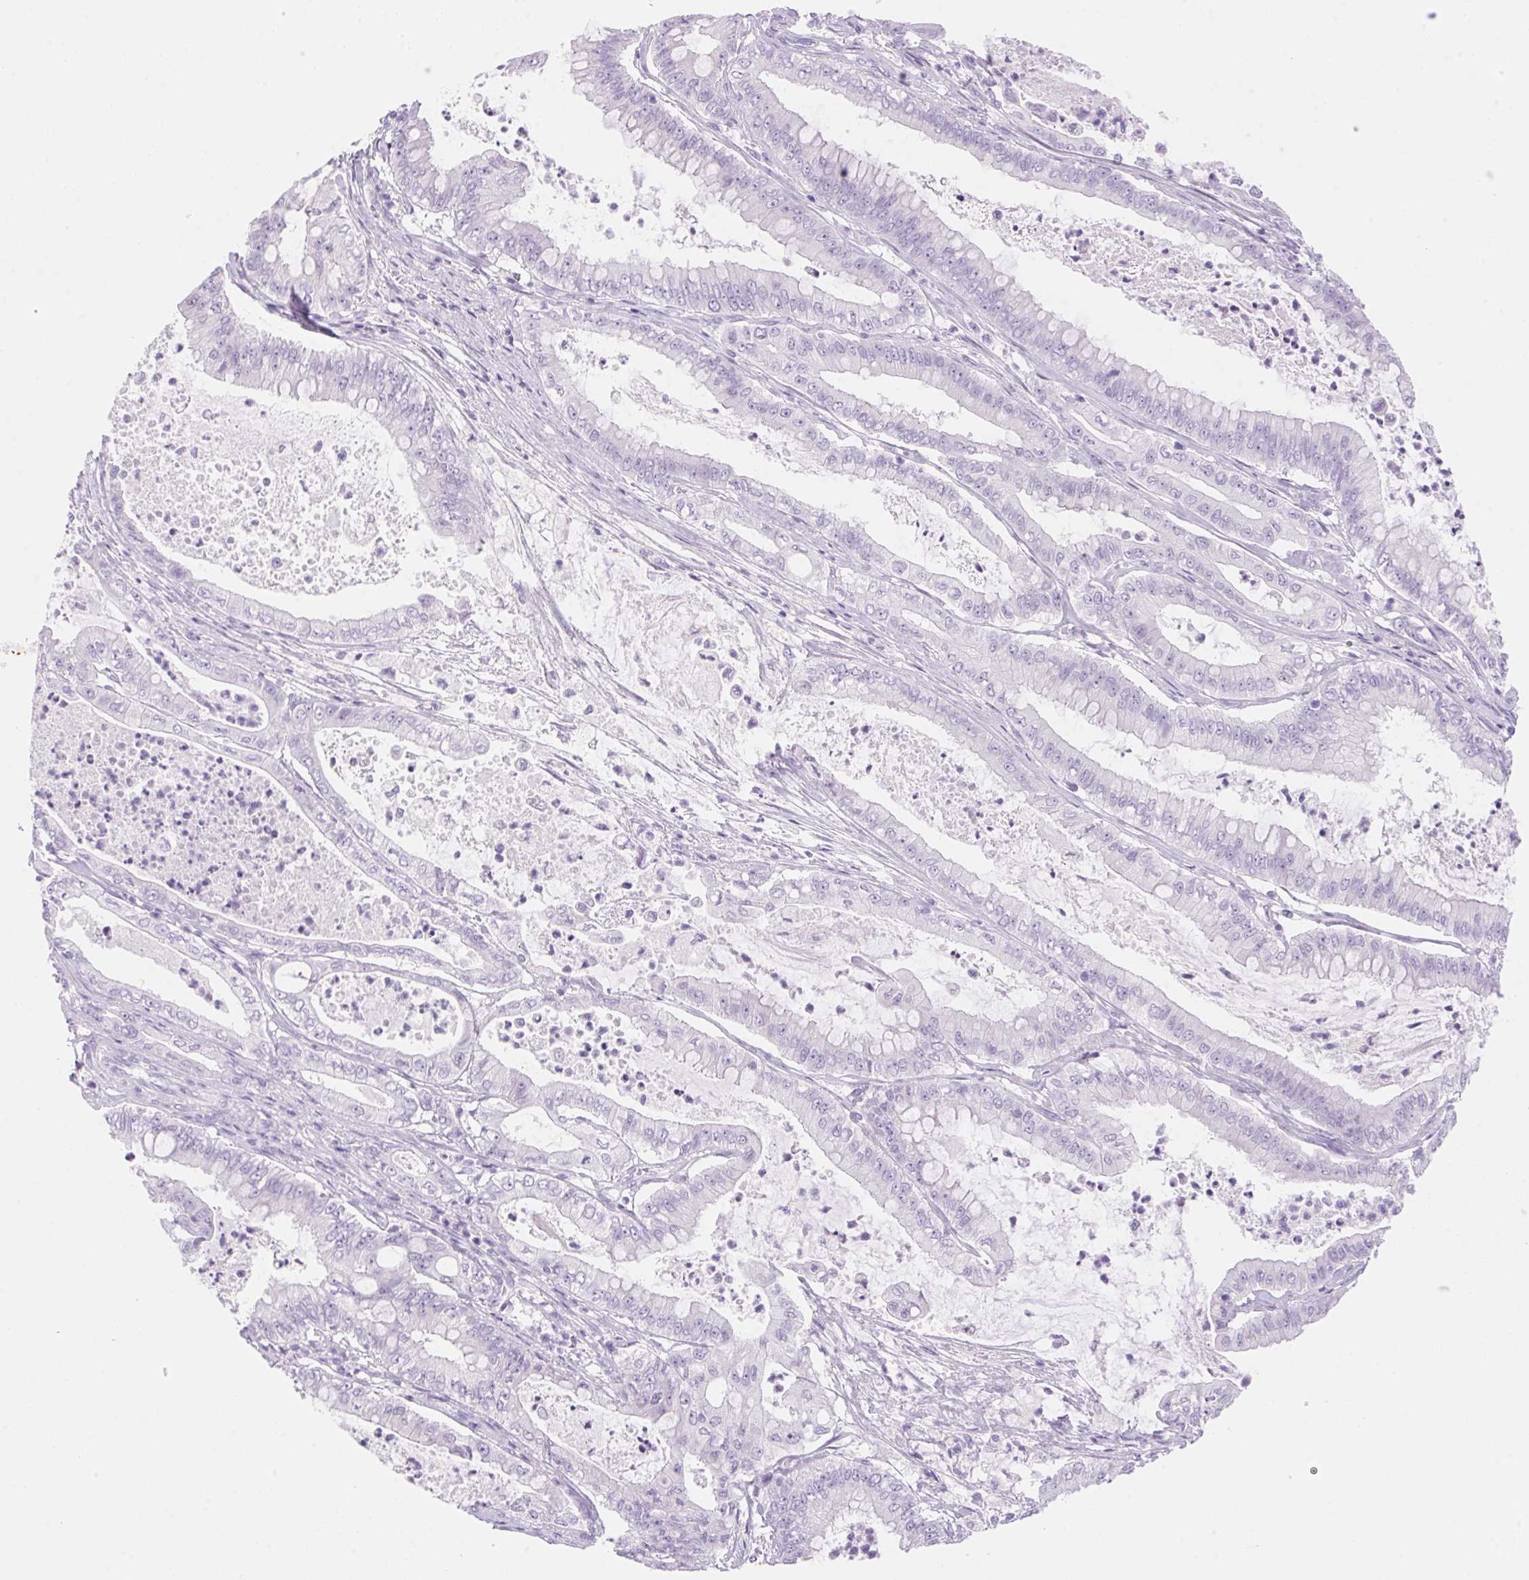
{"staining": {"intensity": "negative", "quantity": "none", "location": "none"}, "tissue": "pancreatic cancer", "cell_type": "Tumor cells", "image_type": "cancer", "snomed": [{"axis": "morphology", "description": "Adenocarcinoma, NOS"}, {"axis": "topography", "description": "Pancreas"}], "caption": "Pancreatic cancer was stained to show a protein in brown. There is no significant expression in tumor cells.", "gene": "DHCR24", "patient": {"sex": "male", "age": 71}}